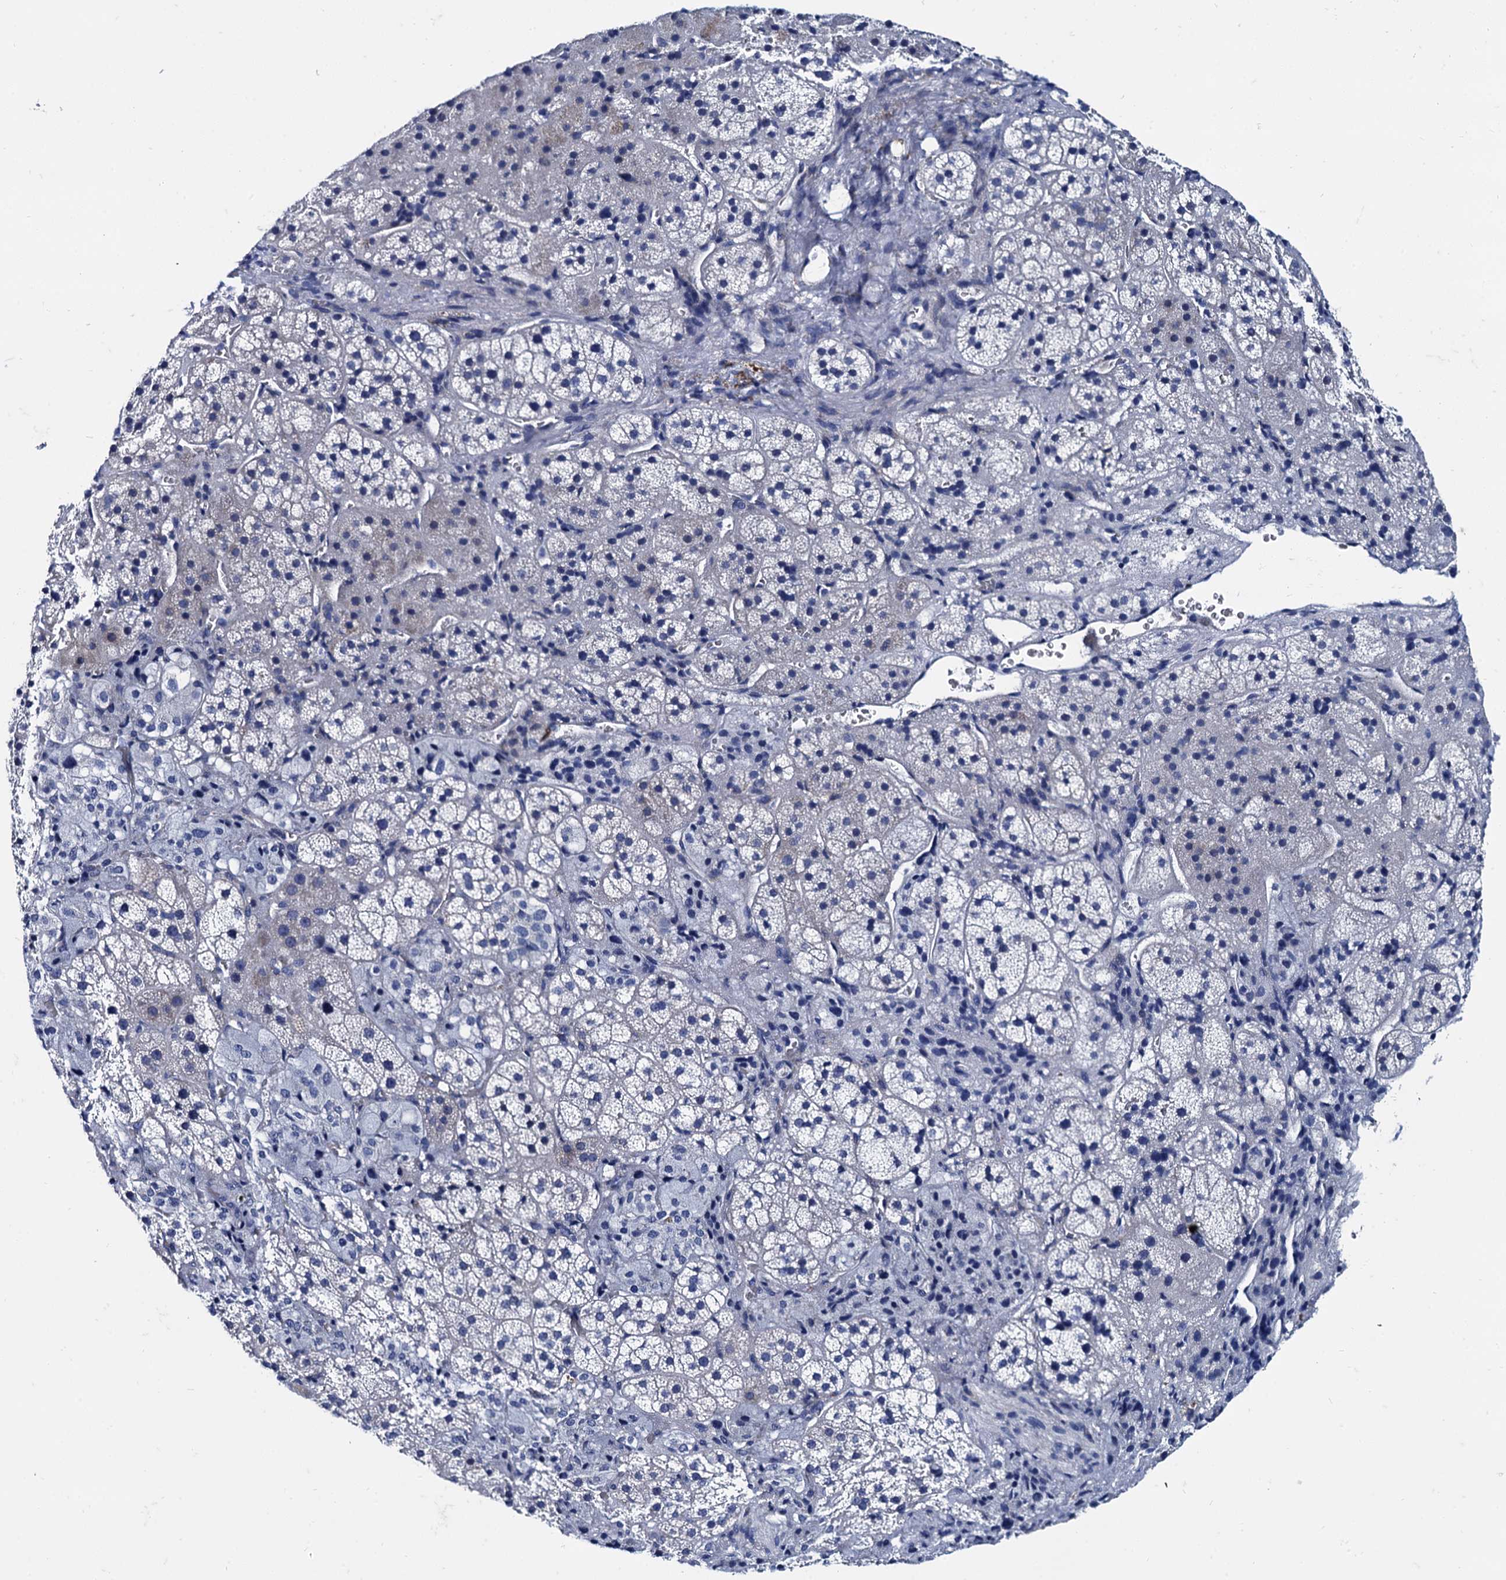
{"staining": {"intensity": "negative", "quantity": "none", "location": "none"}, "tissue": "adrenal gland", "cell_type": "Glandular cells", "image_type": "normal", "snomed": [{"axis": "morphology", "description": "Normal tissue, NOS"}, {"axis": "topography", "description": "Adrenal gland"}], "caption": "This is an IHC photomicrograph of normal human adrenal gland. There is no staining in glandular cells.", "gene": "FOXR2", "patient": {"sex": "female", "age": 44}}